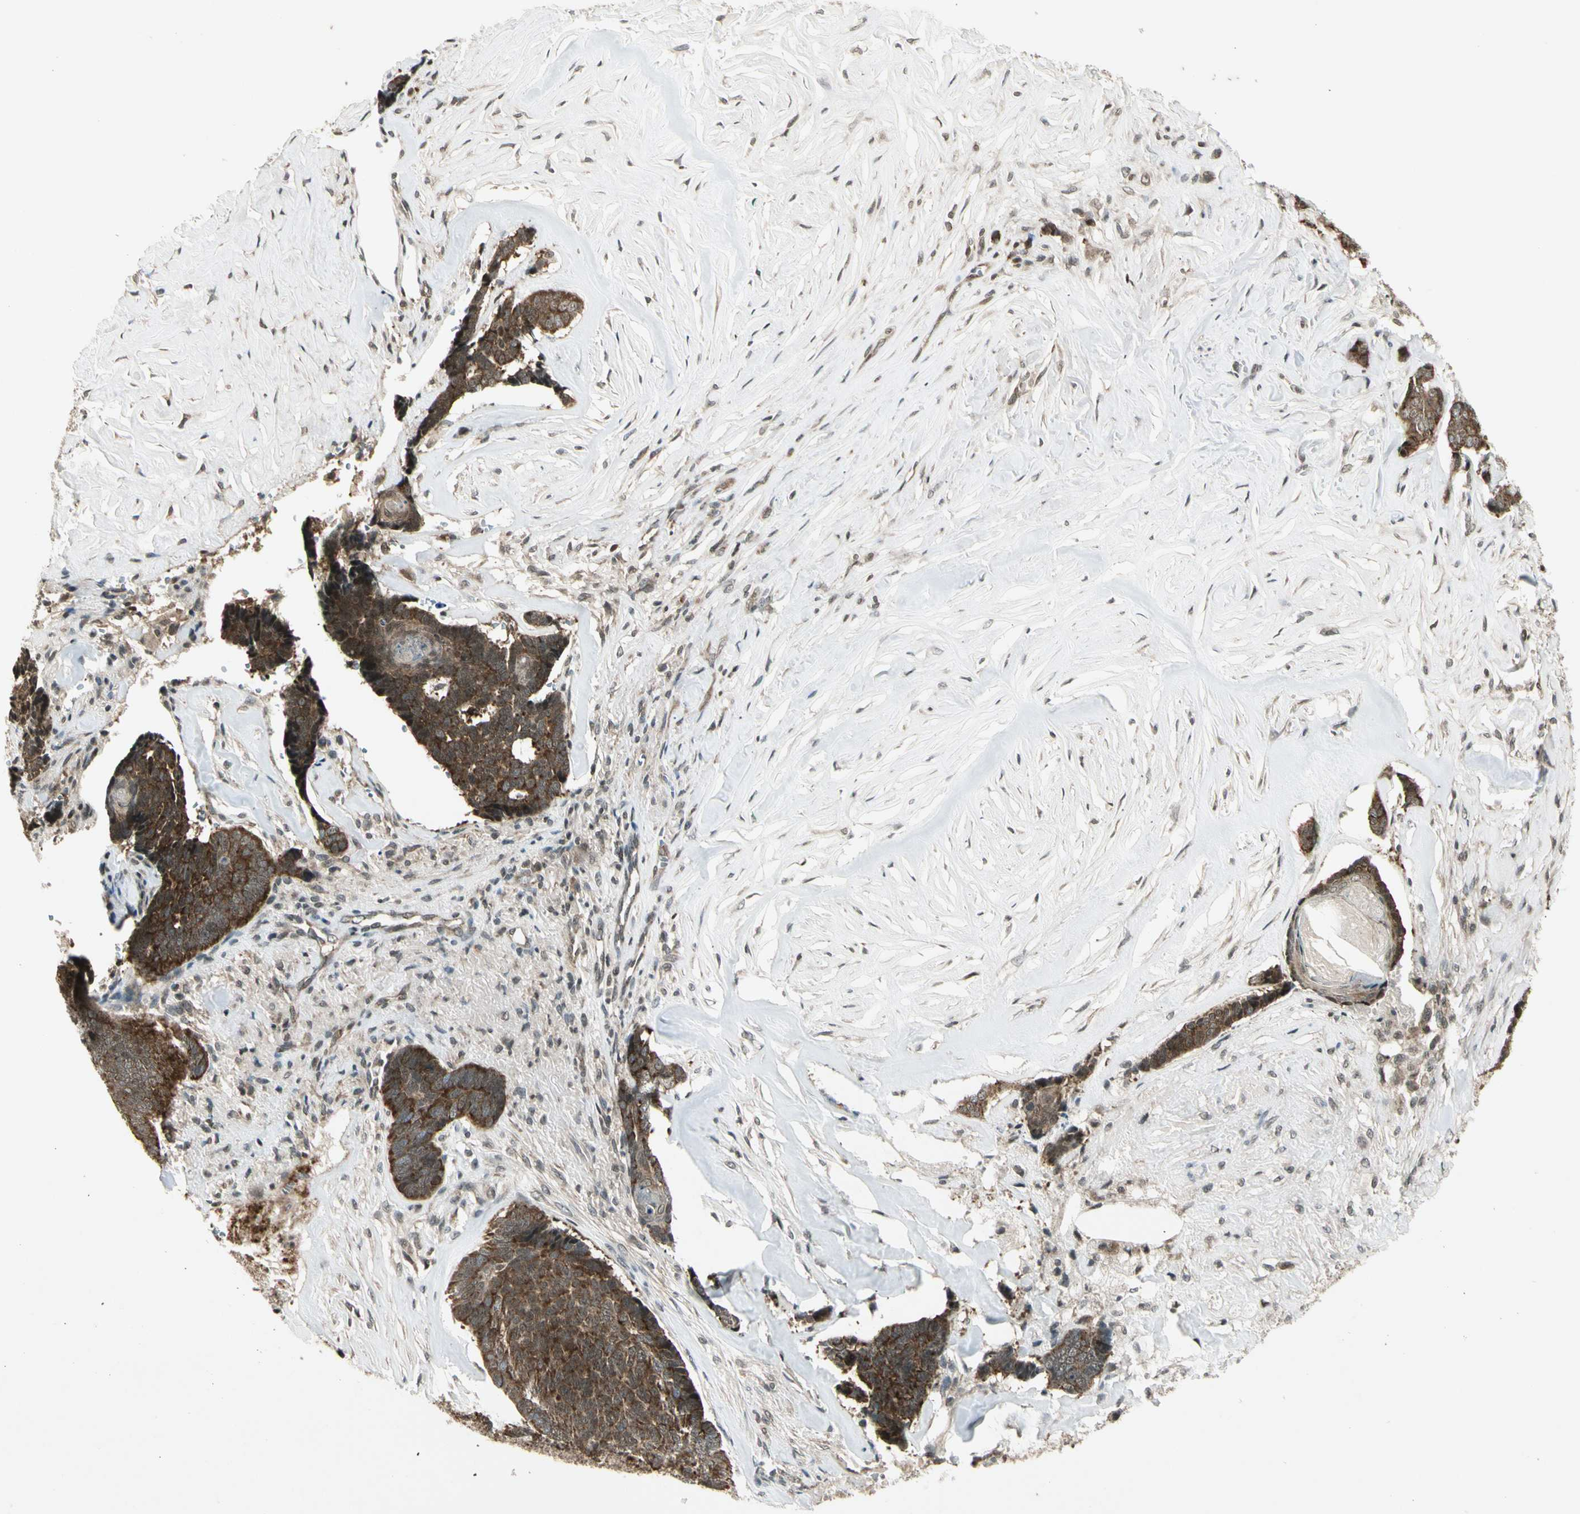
{"staining": {"intensity": "strong", "quantity": ">75%", "location": "cytoplasmic/membranous"}, "tissue": "skin cancer", "cell_type": "Tumor cells", "image_type": "cancer", "snomed": [{"axis": "morphology", "description": "Basal cell carcinoma"}, {"axis": "topography", "description": "Skin"}], "caption": "Skin cancer stained with DAB immunohistochemistry displays high levels of strong cytoplasmic/membranous staining in approximately >75% of tumor cells.", "gene": "SMN2", "patient": {"sex": "male", "age": 84}}